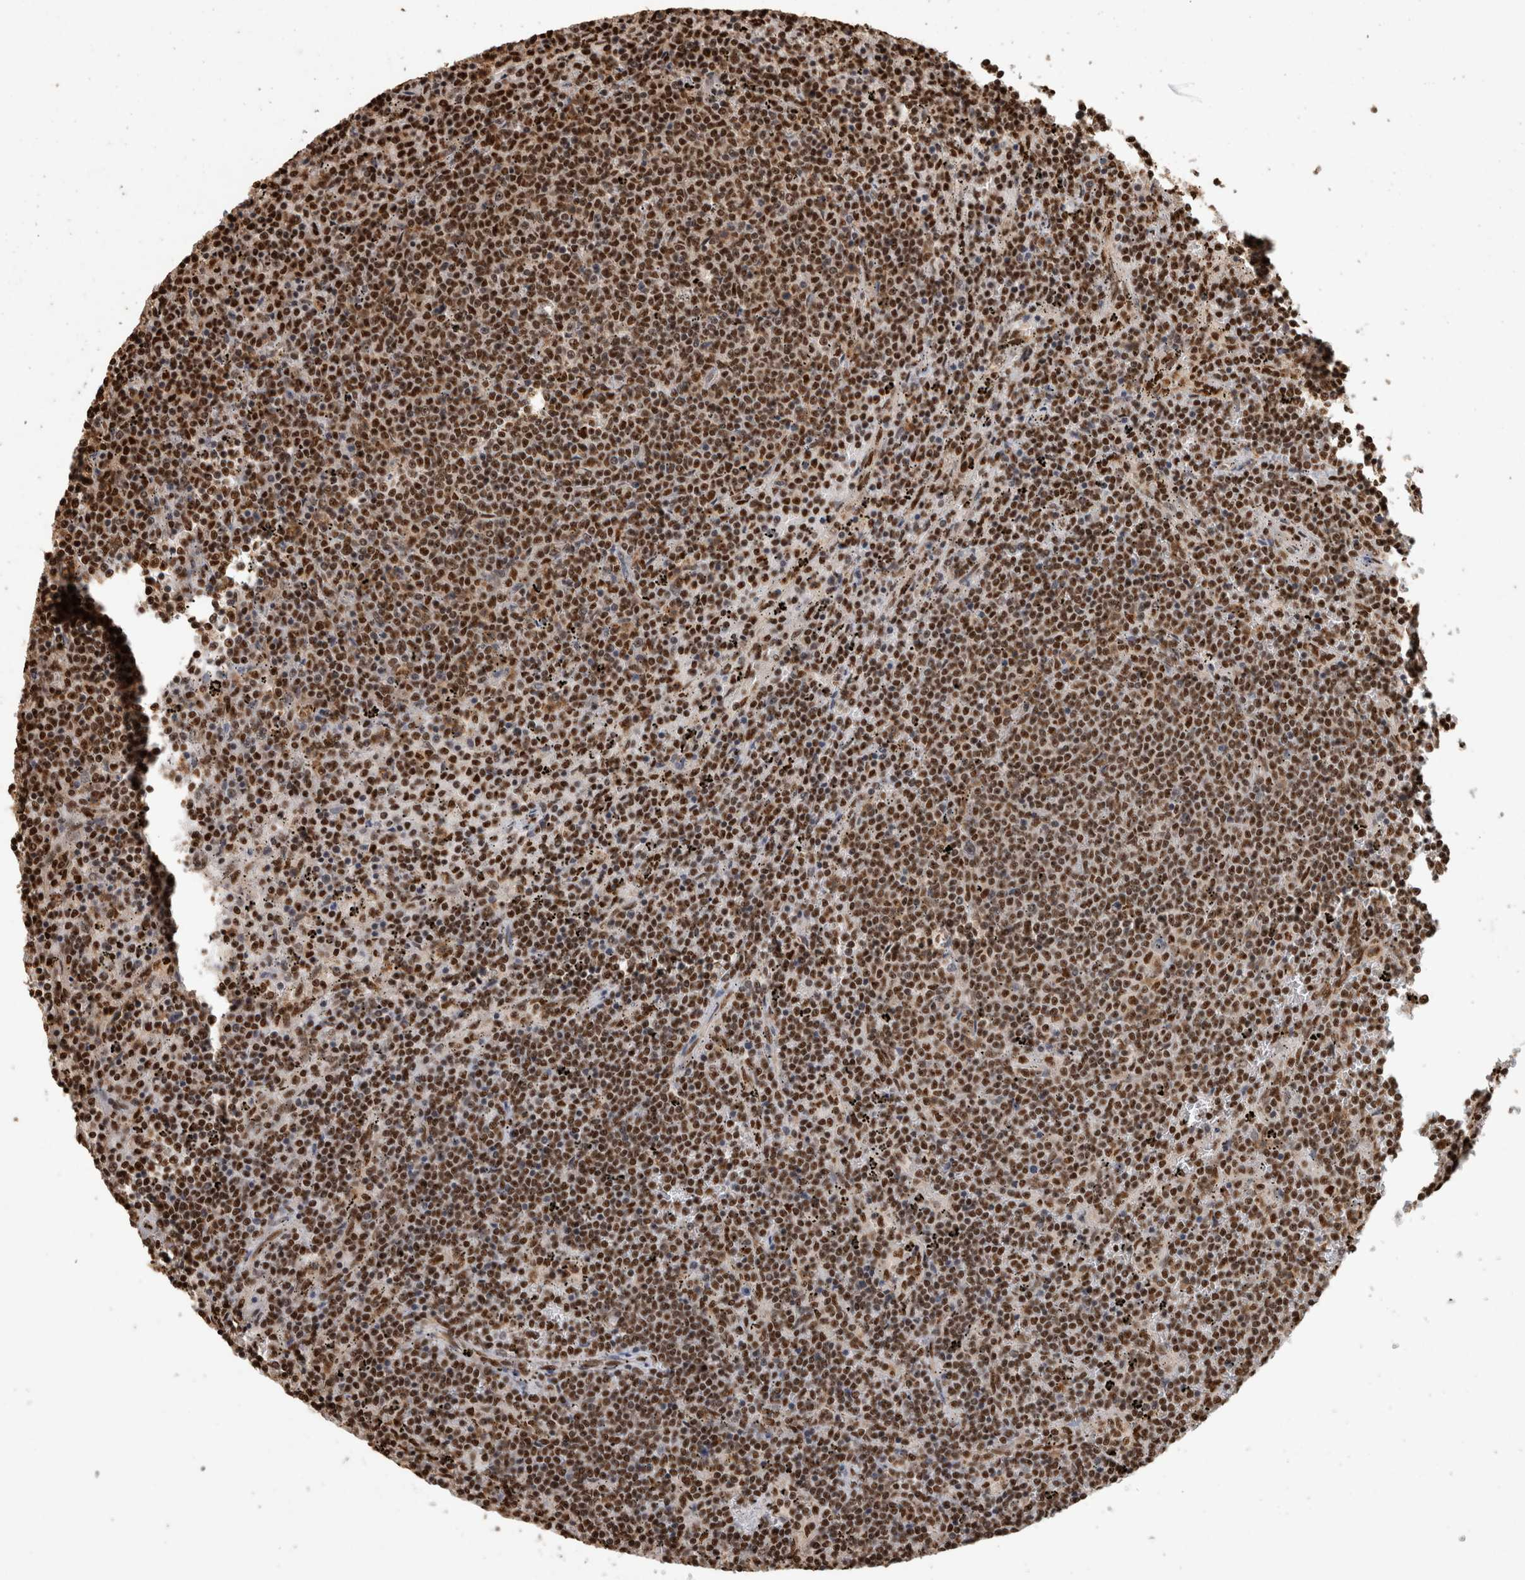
{"staining": {"intensity": "strong", "quantity": ">75%", "location": "nuclear"}, "tissue": "lymphoma", "cell_type": "Tumor cells", "image_type": "cancer", "snomed": [{"axis": "morphology", "description": "Malignant lymphoma, non-Hodgkin's type, Low grade"}, {"axis": "topography", "description": "Spleen"}], "caption": "Low-grade malignant lymphoma, non-Hodgkin's type stained for a protein (brown) exhibits strong nuclear positive positivity in approximately >75% of tumor cells.", "gene": "RAD50", "patient": {"sex": "female", "age": 50}}